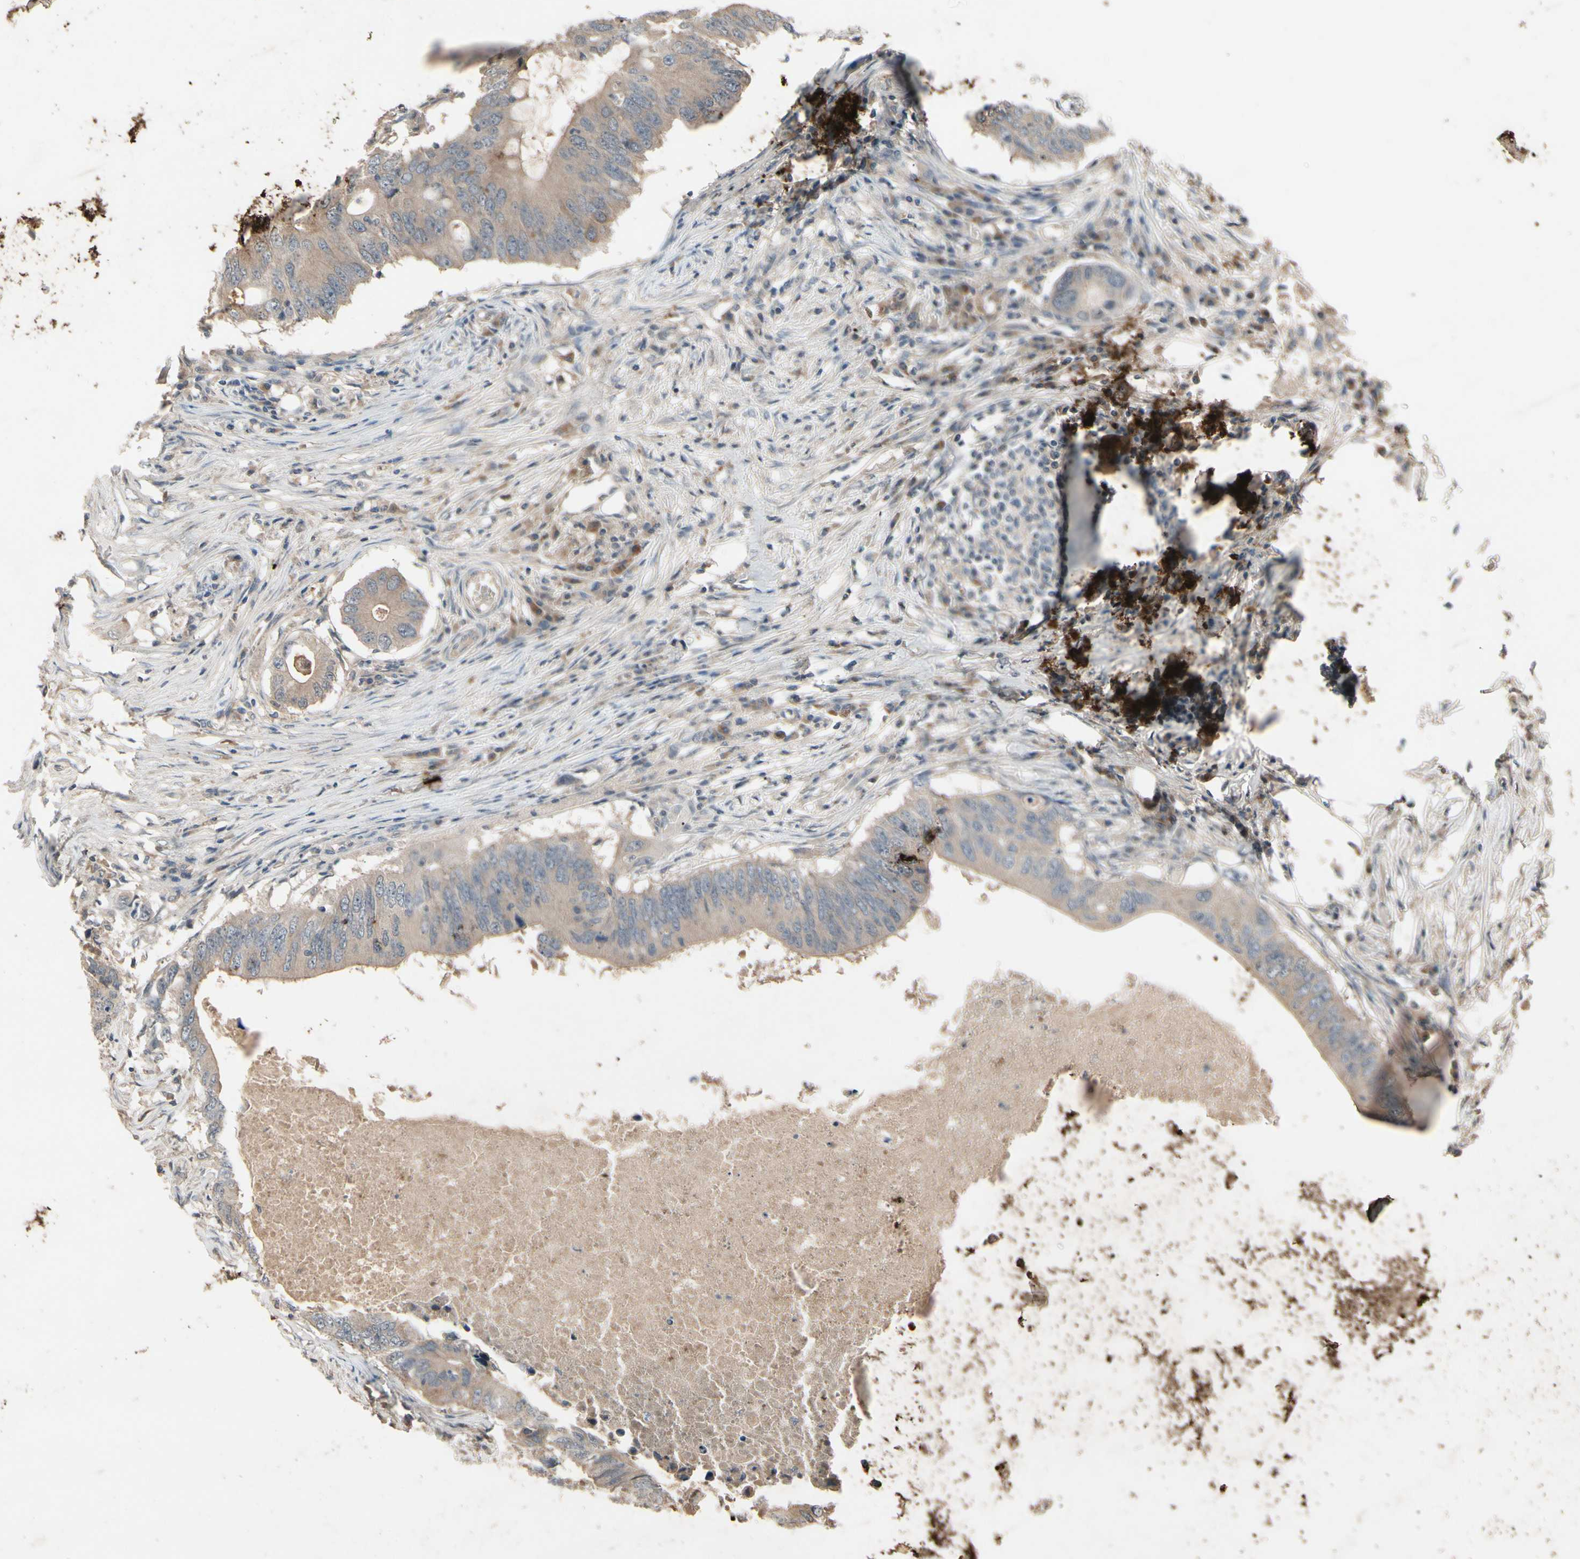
{"staining": {"intensity": "weak", "quantity": ">75%", "location": "cytoplasmic/membranous"}, "tissue": "colorectal cancer", "cell_type": "Tumor cells", "image_type": "cancer", "snomed": [{"axis": "morphology", "description": "Adenocarcinoma, NOS"}, {"axis": "topography", "description": "Colon"}], "caption": "Protein staining displays weak cytoplasmic/membranous staining in approximately >75% of tumor cells in colorectal cancer.", "gene": "NSF", "patient": {"sex": "male", "age": 71}}